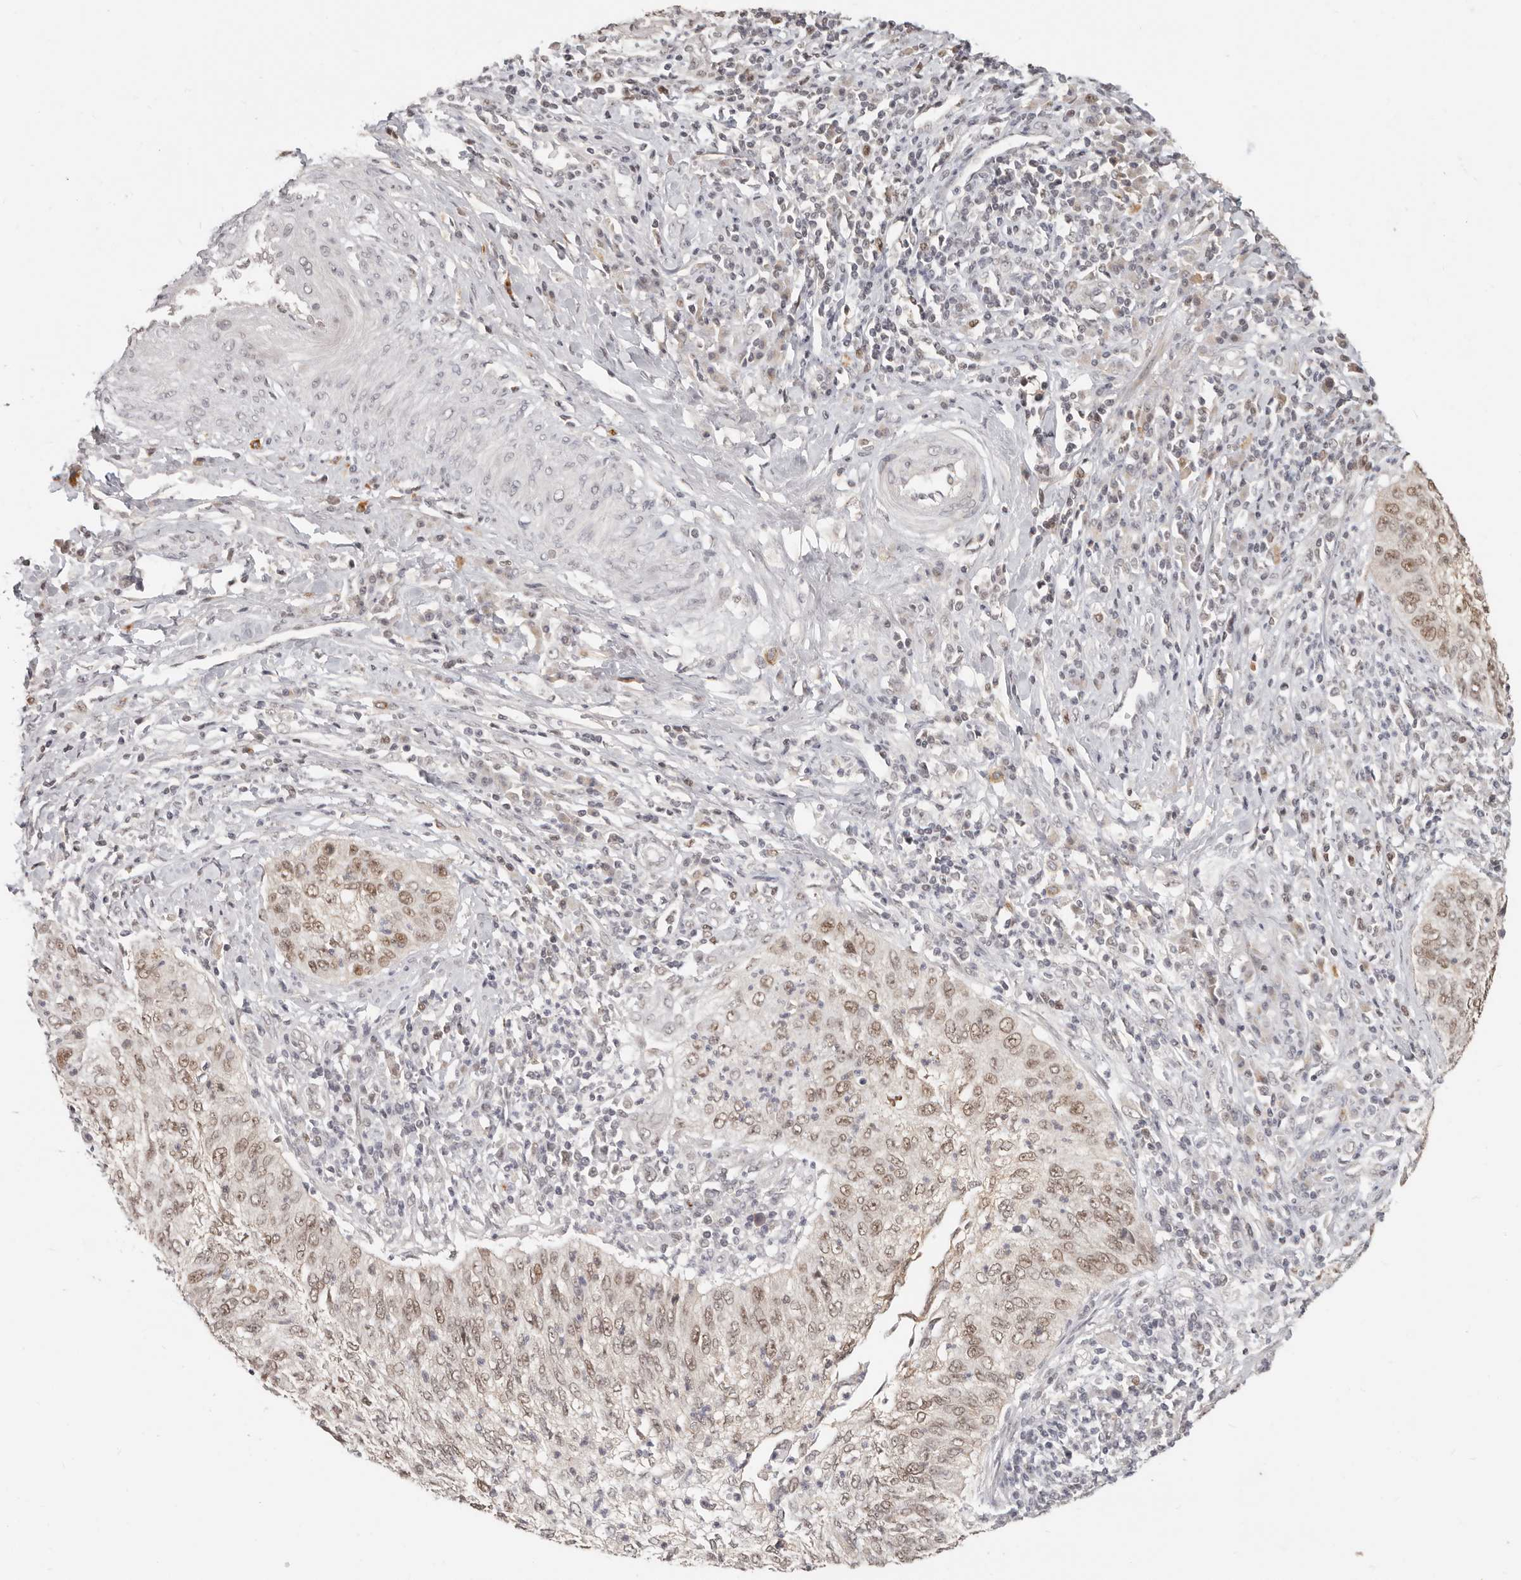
{"staining": {"intensity": "moderate", "quantity": ">75%", "location": "nuclear"}, "tissue": "cervical cancer", "cell_type": "Tumor cells", "image_type": "cancer", "snomed": [{"axis": "morphology", "description": "Squamous cell carcinoma, NOS"}, {"axis": "topography", "description": "Cervix"}], "caption": "An immunohistochemistry photomicrograph of tumor tissue is shown. Protein staining in brown shows moderate nuclear positivity in cervical cancer (squamous cell carcinoma) within tumor cells.", "gene": "RFC2", "patient": {"sex": "female", "age": 30}}